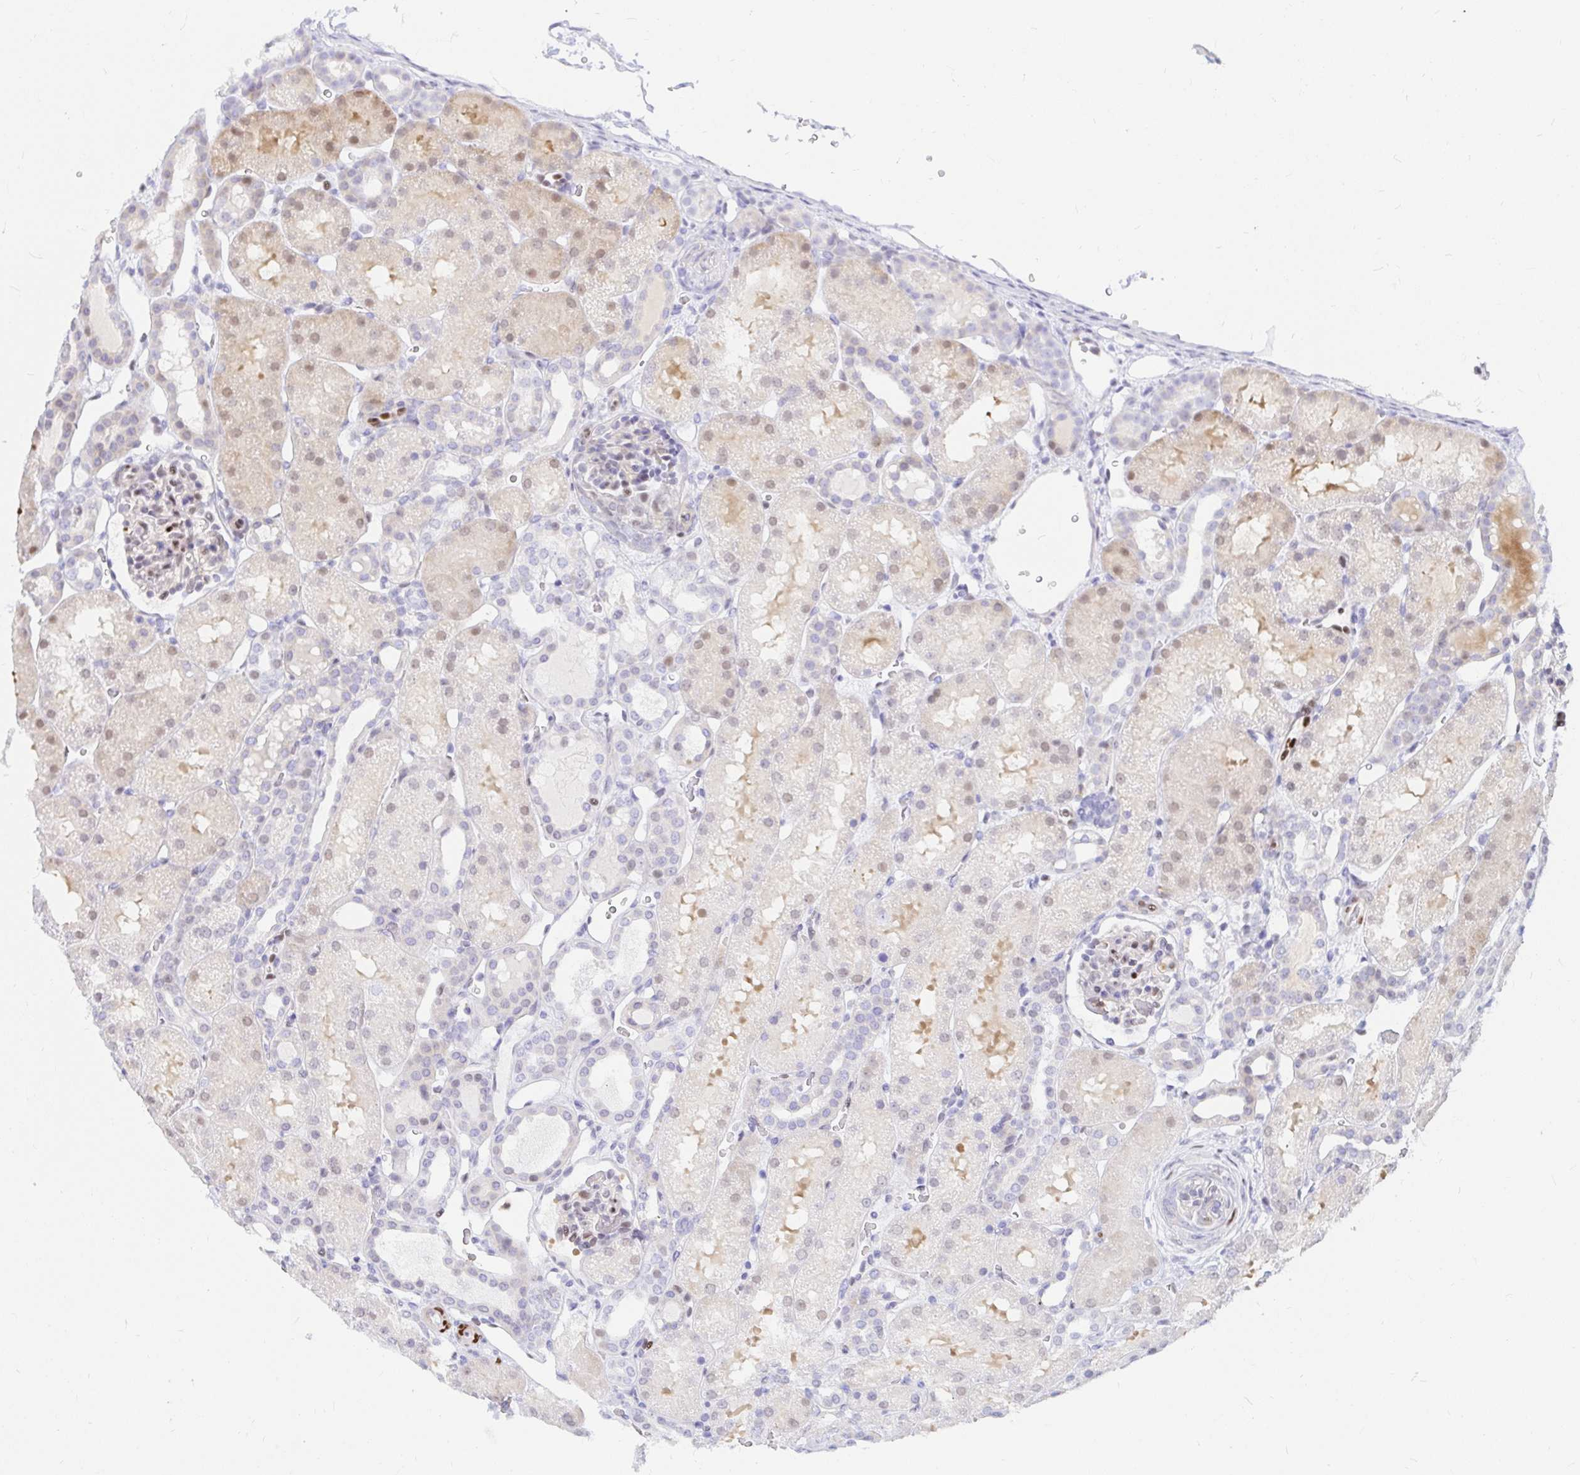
{"staining": {"intensity": "moderate", "quantity": "<25%", "location": "nuclear"}, "tissue": "kidney", "cell_type": "Cells in glomeruli", "image_type": "normal", "snomed": [{"axis": "morphology", "description": "Normal tissue, NOS"}, {"axis": "topography", "description": "Kidney"}], "caption": "Protein staining of unremarkable kidney exhibits moderate nuclear positivity in approximately <25% of cells in glomeruli.", "gene": "HINFP", "patient": {"sex": "male", "age": 2}}